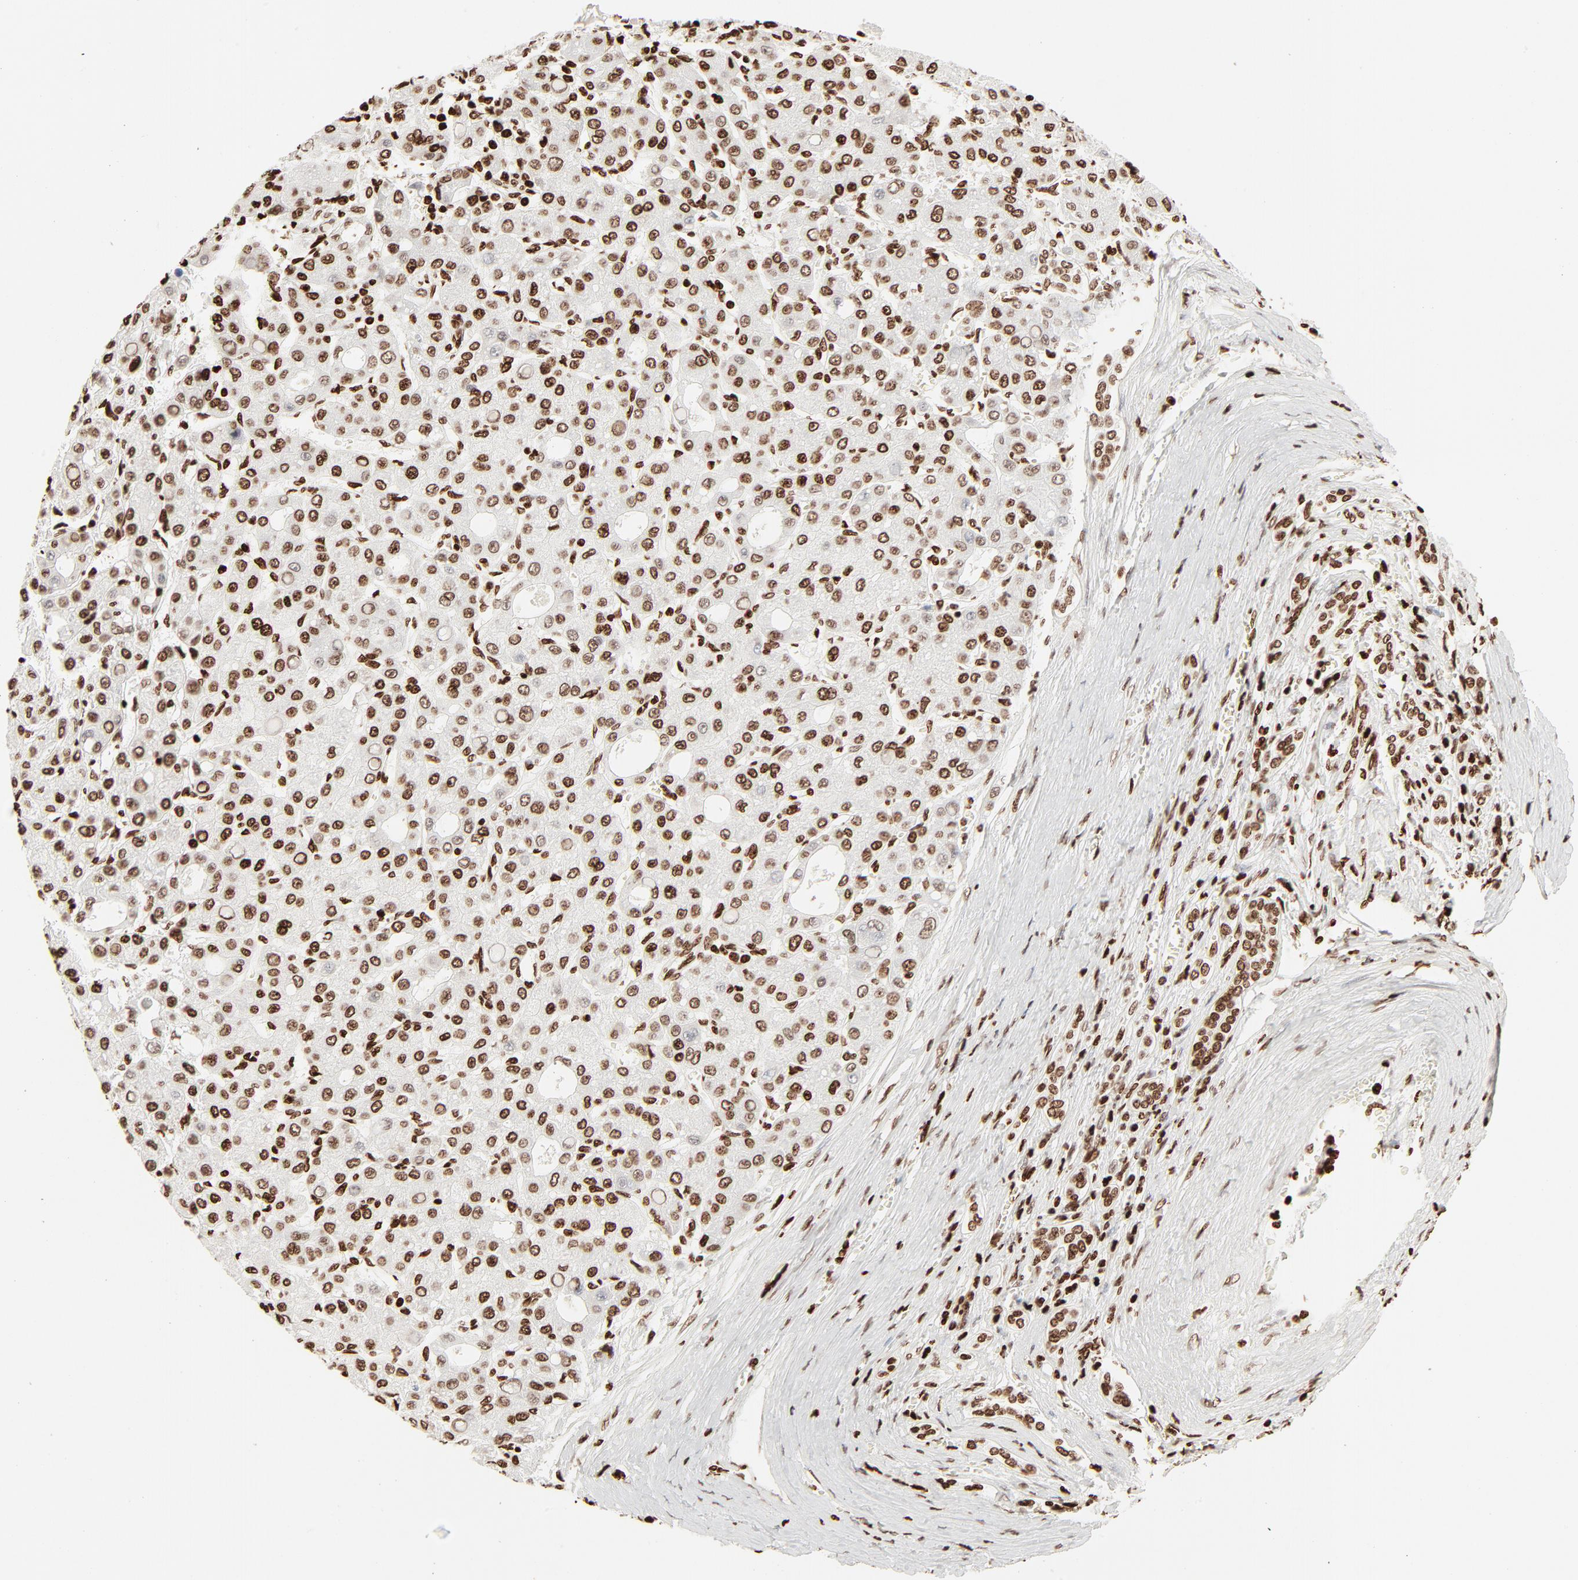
{"staining": {"intensity": "moderate", "quantity": ">75%", "location": "nuclear"}, "tissue": "liver cancer", "cell_type": "Tumor cells", "image_type": "cancer", "snomed": [{"axis": "morphology", "description": "Carcinoma, Hepatocellular, NOS"}, {"axis": "topography", "description": "Liver"}], "caption": "Human liver hepatocellular carcinoma stained with a brown dye shows moderate nuclear positive expression in about >75% of tumor cells.", "gene": "HMGB2", "patient": {"sex": "male", "age": 69}}